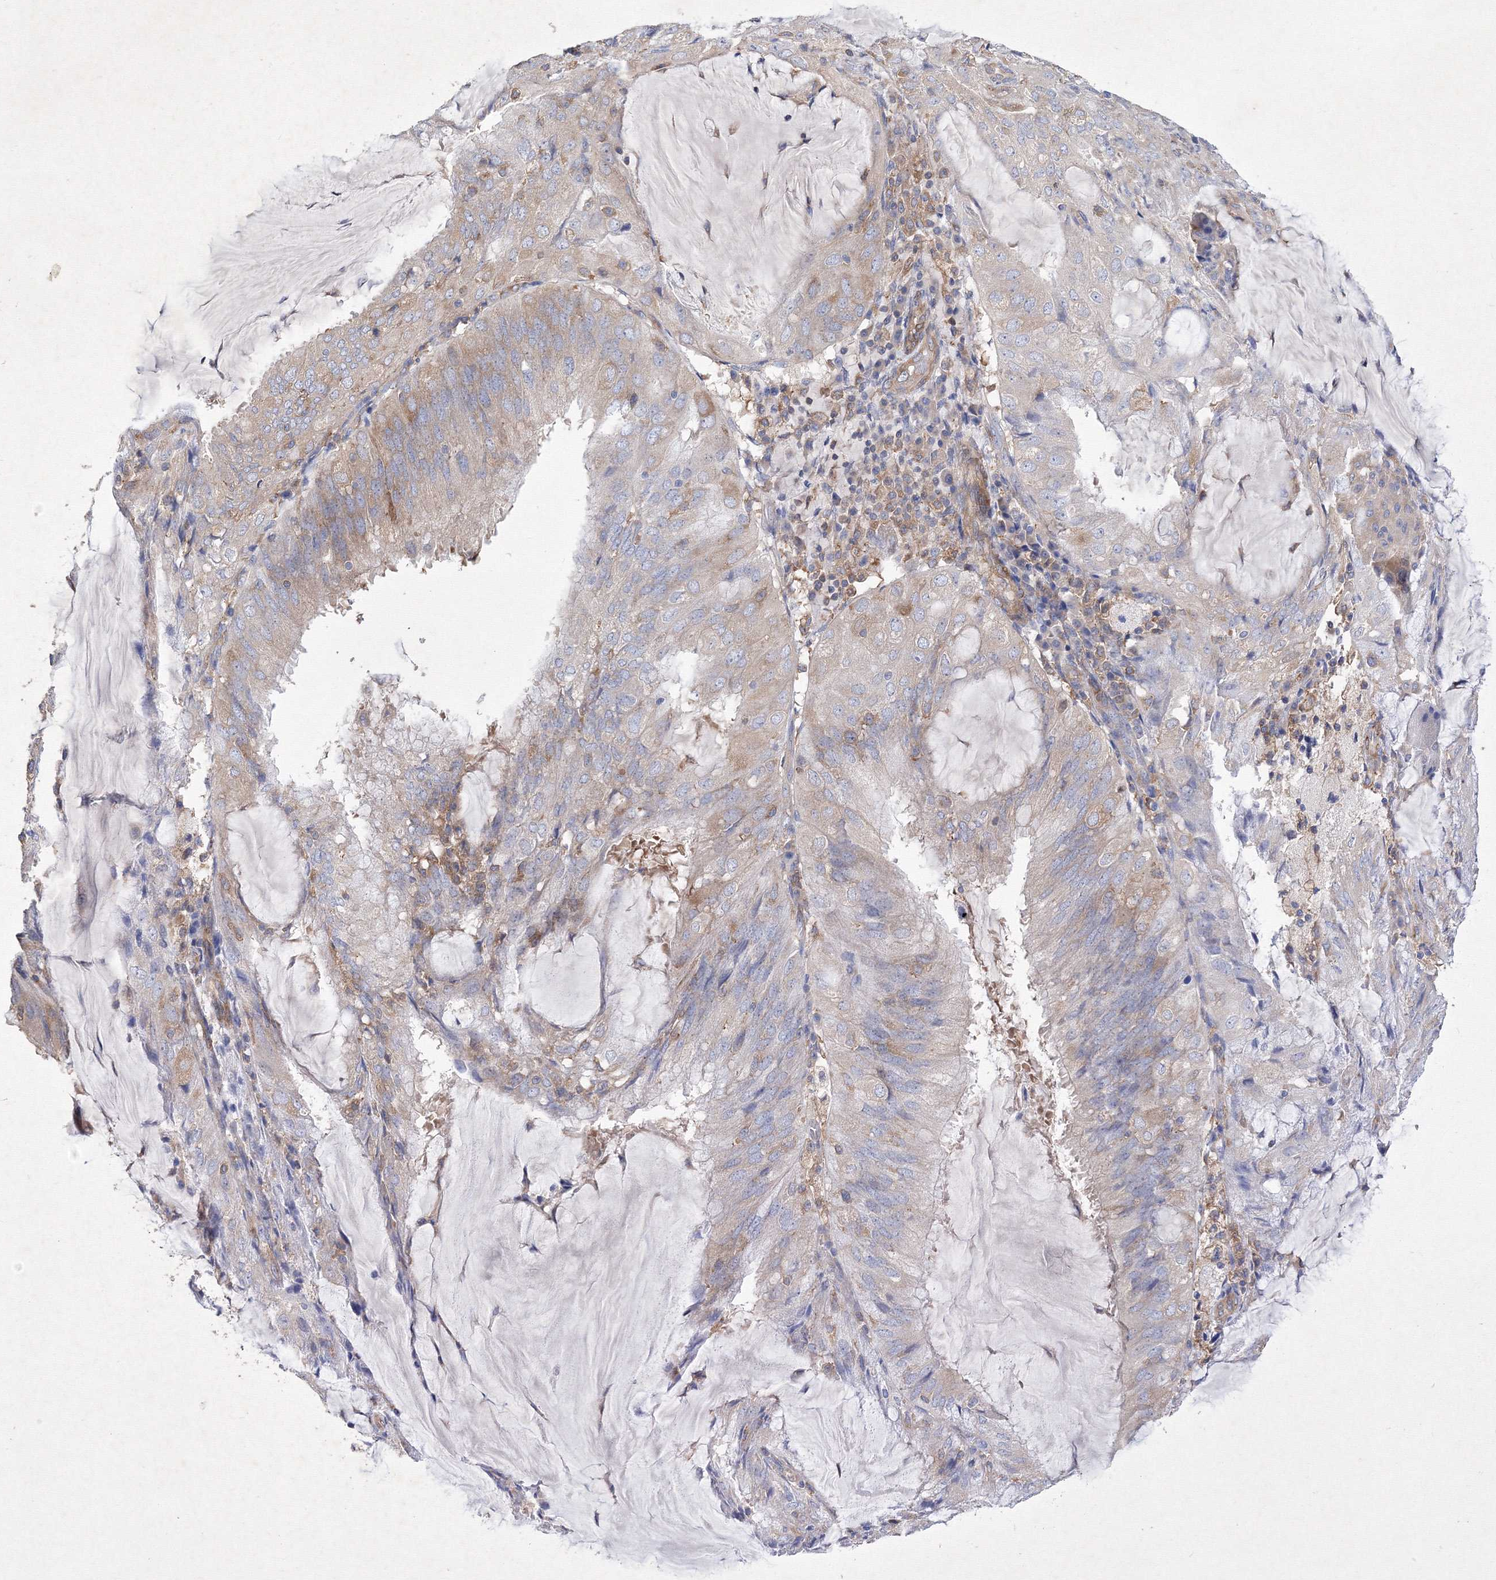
{"staining": {"intensity": "weak", "quantity": "<25%", "location": "cytoplasmic/membranous"}, "tissue": "endometrial cancer", "cell_type": "Tumor cells", "image_type": "cancer", "snomed": [{"axis": "morphology", "description": "Adenocarcinoma, NOS"}, {"axis": "topography", "description": "Endometrium"}], "caption": "The immunohistochemistry (IHC) micrograph has no significant staining in tumor cells of endometrial adenocarcinoma tissue.", "gene": "SNX18", "patient": {"sex": "female", "age": 81}}